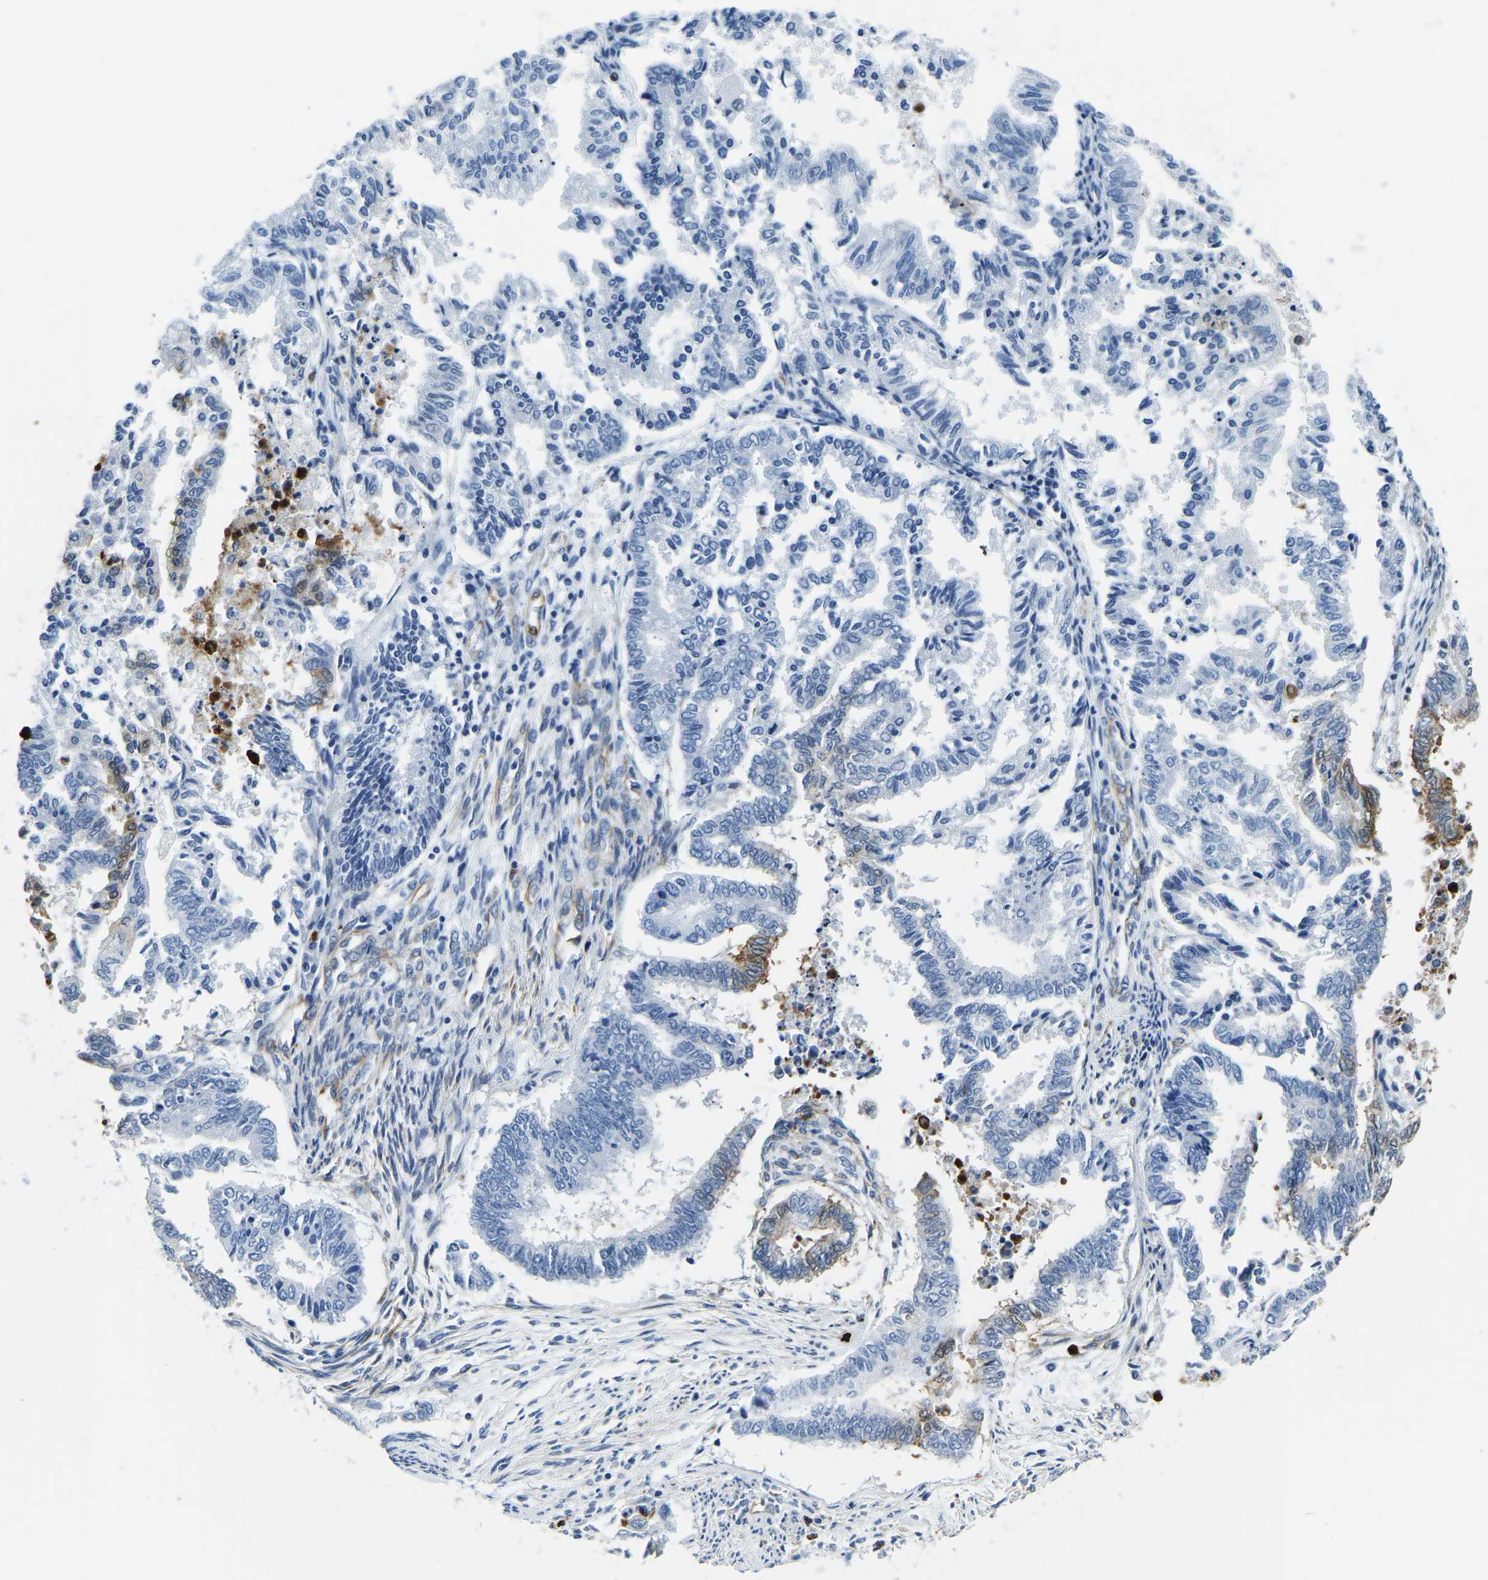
{"staining": {"intensity": "negative", "quantity": "none", "location": "none"}, "tissue": "endometrial cancer", "cell_type": "Tumor cells", "image_type": "cancer", "snomed": [{"axis": "morphology", "description": "Necrosis, NOS"}, {"axis": "morphology", "description": "Adenocarcinoma, NOS"}, {"axis": "topography", "description": "Endometrium"}], "caption": "IHC histopathology image of neoplastic tissue: human endometrial cancer stained with DAB shows no significant protein positivity in tumor cells. The staining is performed using DAB (3,3'-diaminobenzidine) brown chromogen with nuclei counter-stained in using hematoxylin.", "gene": "MS4A3", "patient": {"sex": "female", "age": 79}}